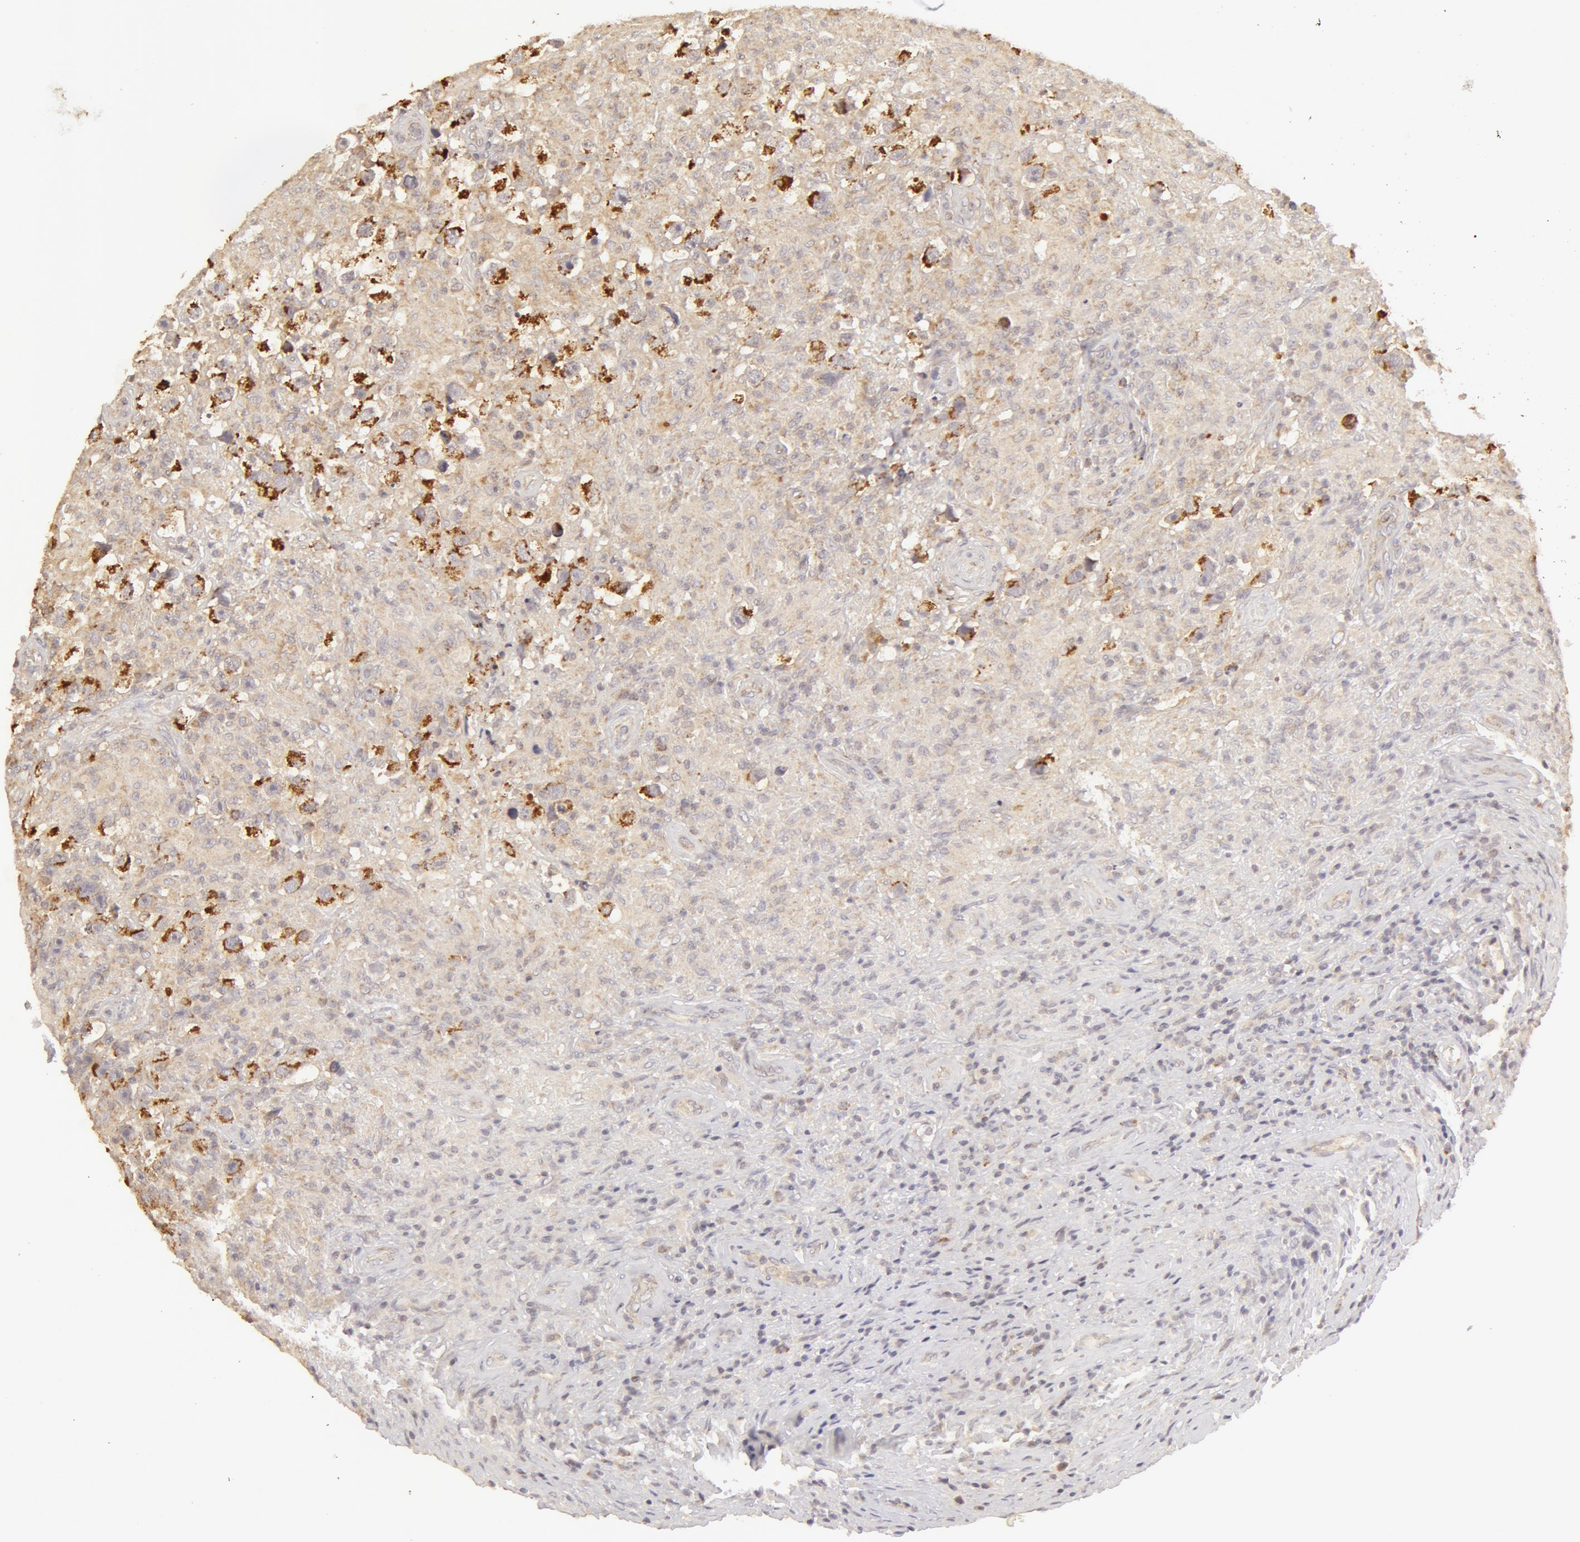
{"staining": {"intensity": "strong", "quantity": "<25%", "location": "cytoplasmic/membranous"}, "tissue": "testis cancer", "cell_type": "Tumor cells", "image_type": "cancer", "snomed": [{"axis": "morphology", "description": "Seminoma, NOS"}, {"axis": "topography", "description": "Testis"}], "caption": "The photomicrograph exhibits immunohistochemical staining of testis cancer (seminoma). There is strong cytoplasmic/membranous expression is identified in approximately <25% of tumor cells. (IHC, brightfield microscopy, high magnification).", "gene": "ADPRH", "patient": {"sex": "male", "age": 34}}